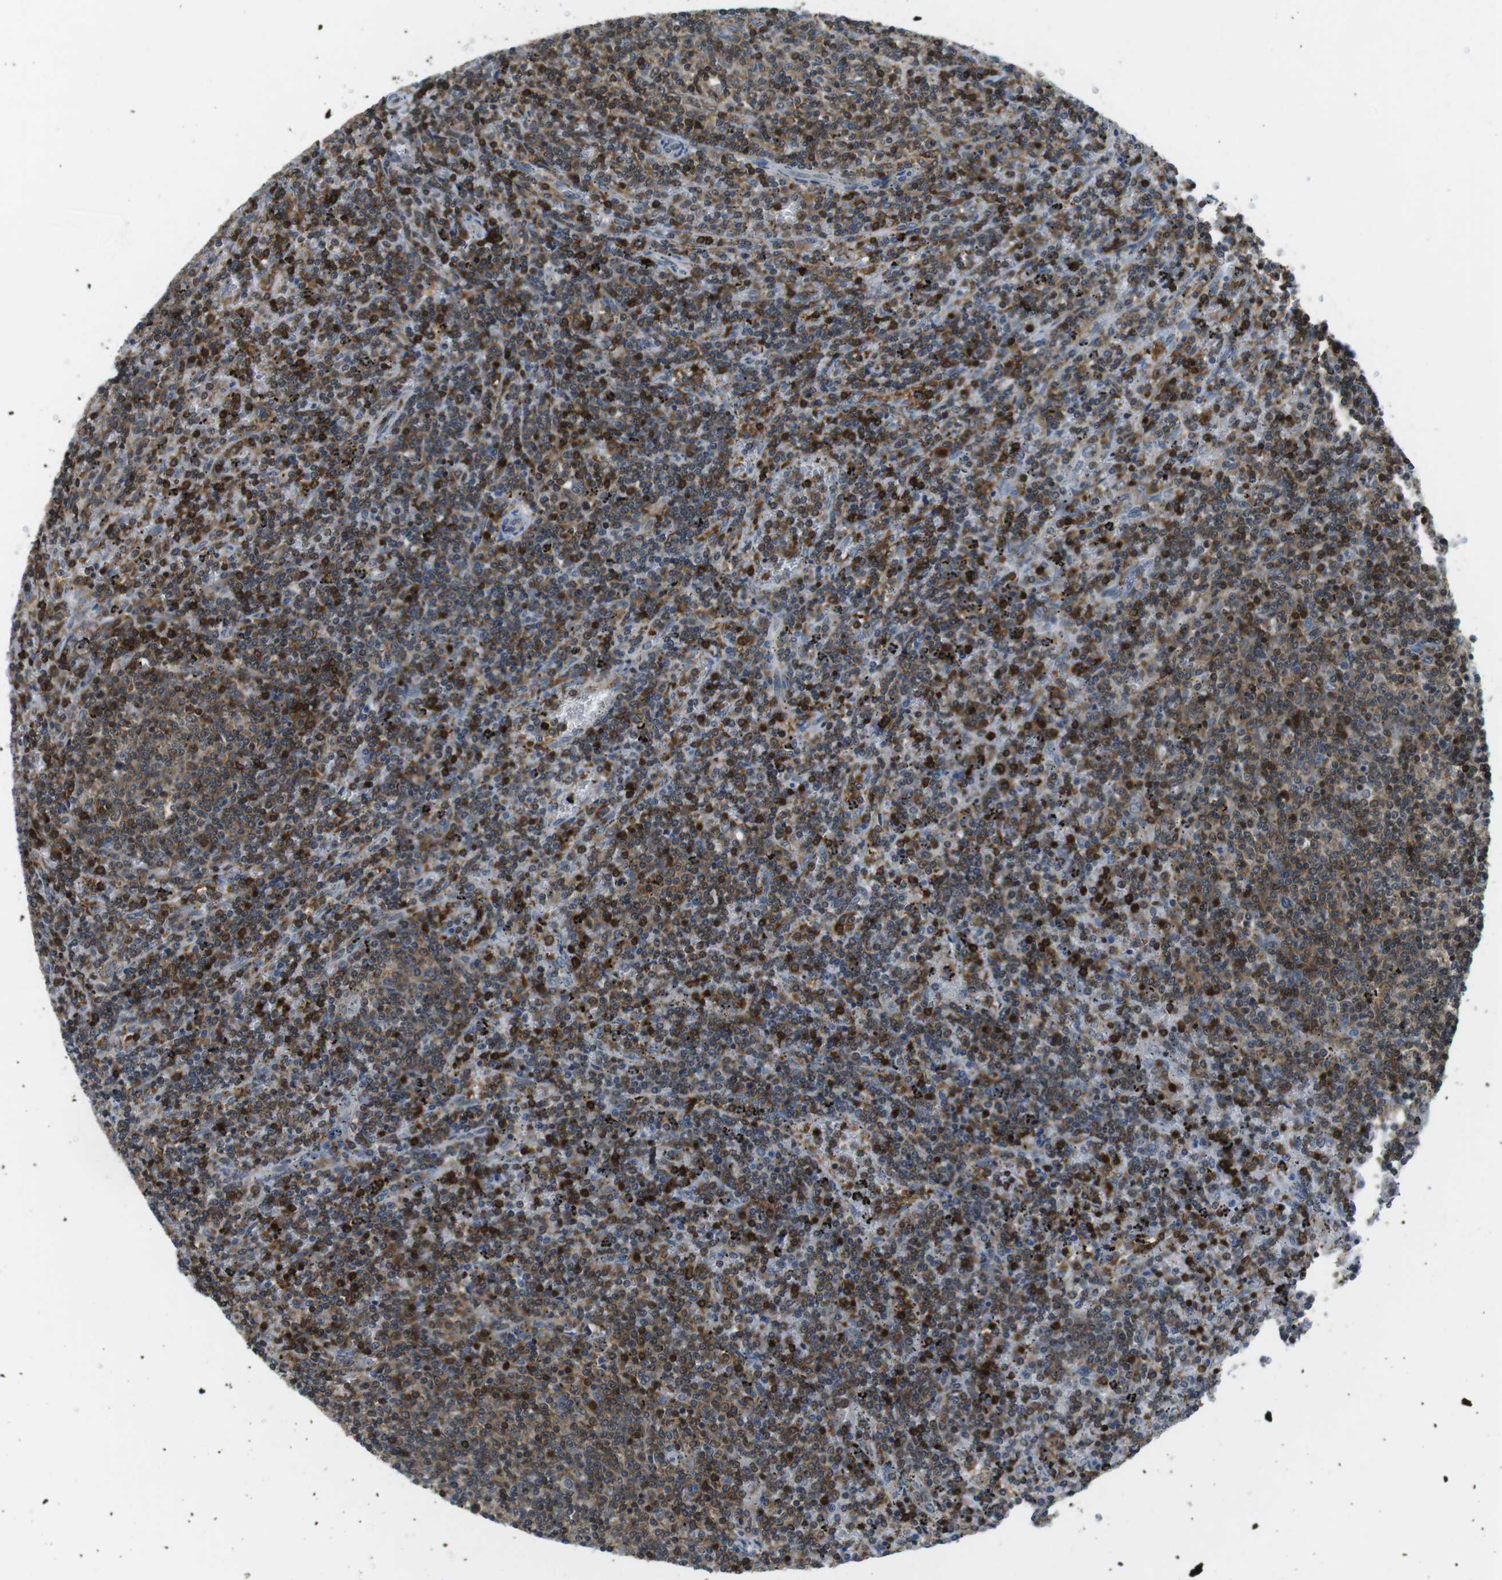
{"staining": {"intensity": "strong", "quantity": "25%-75%", "location": "cytoplasmic/membranous"}, "tissue": "lymphoma", "cell_type": "Tumor cells", "image_type": "cancer", "snomed": [{"axis": "morphology", "description": "Malignant lymphoma, non-Hodgkin's type, Low grade"}, {"axis": "topography", "description": "Spleen"}], "caption": "Immunohistochemistry (IHC) of malignant lymphoma, non-Hodgkin's type (low-grade) displays high levels of strong cytoplasmic/membranous positivity in about 25%-75% of tumor cells.", "gene": "STK10", "patient": {"sex": "female", "age": 50}}